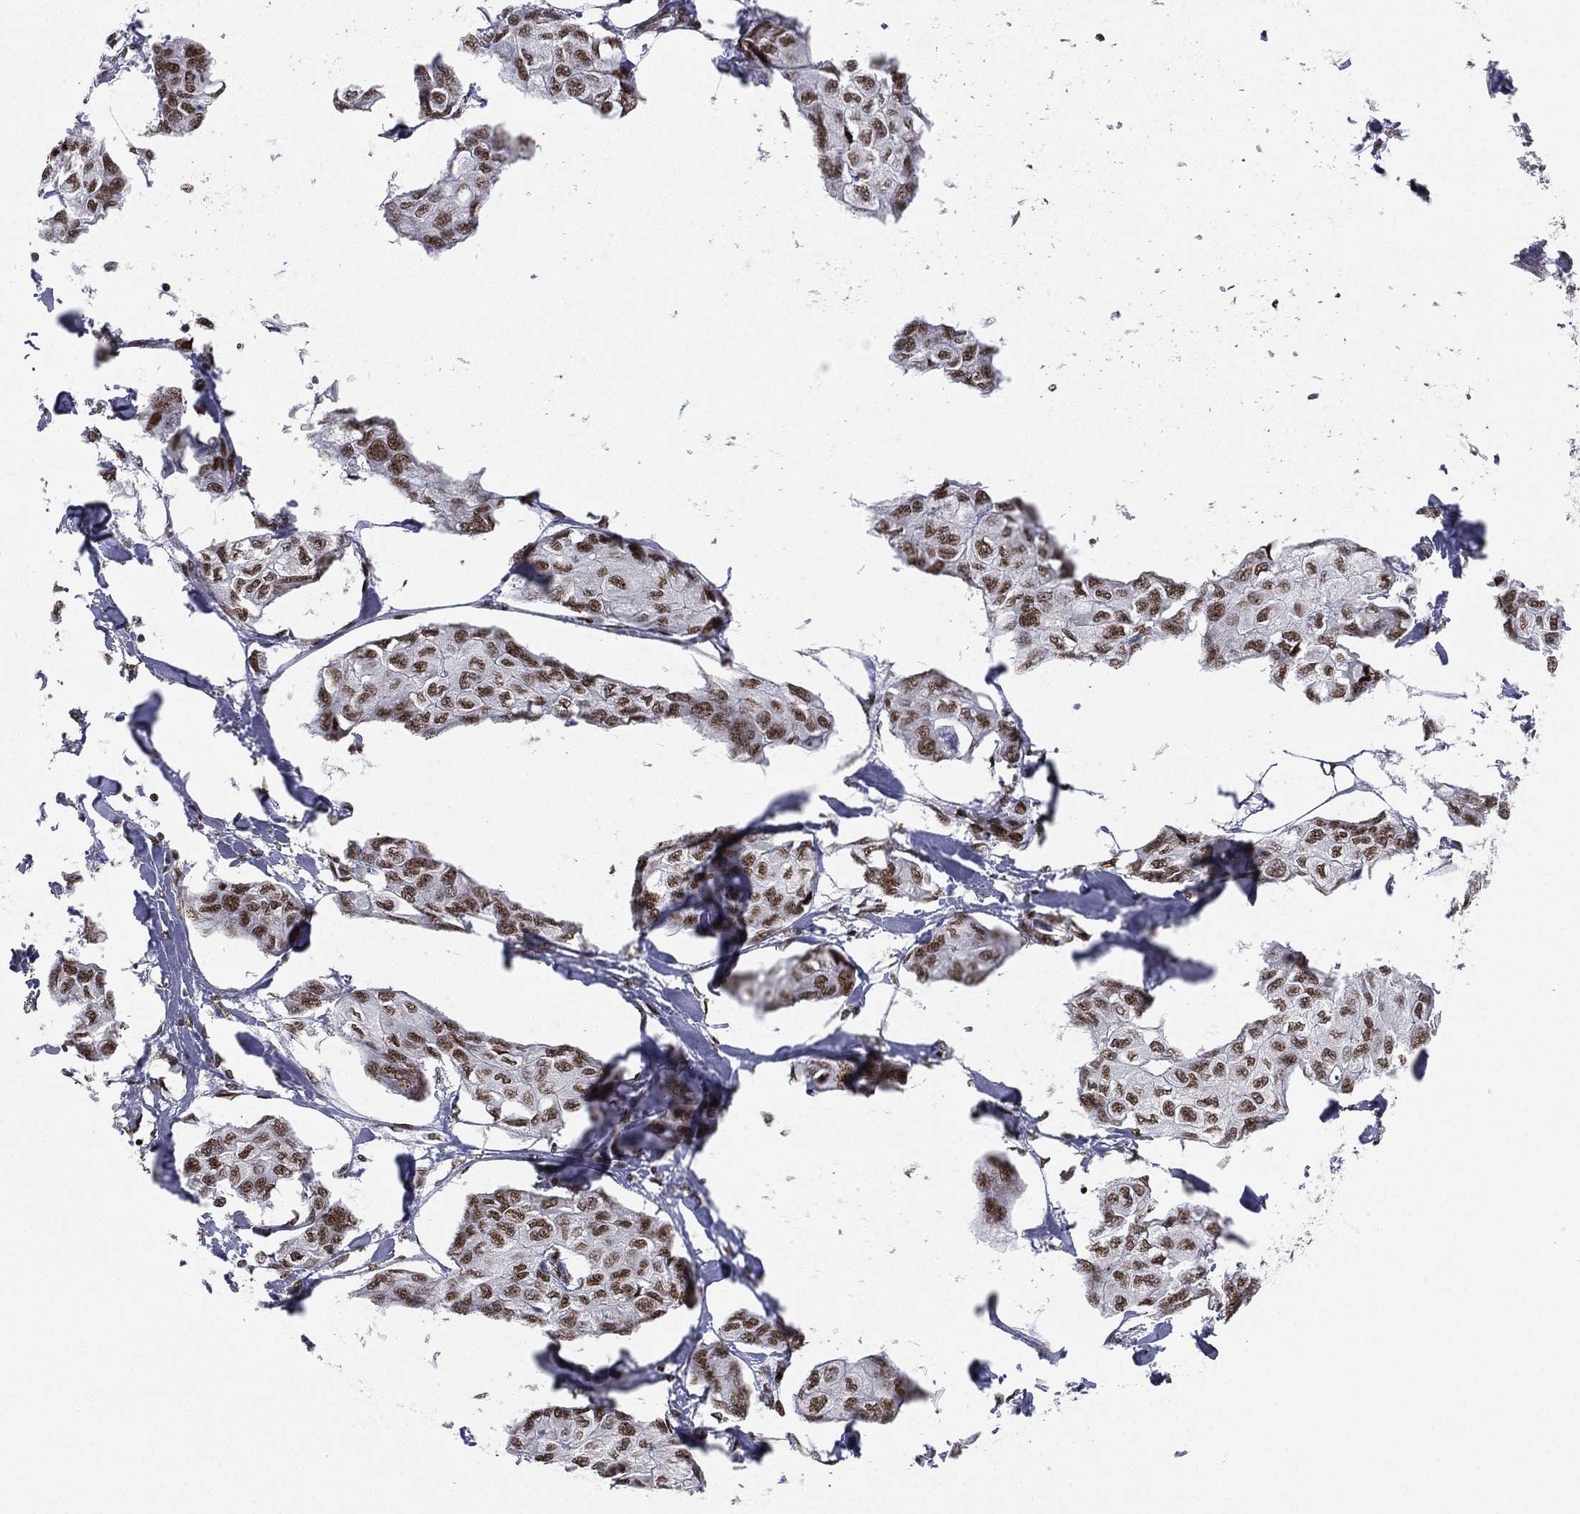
{"staining": {"intensity": "moderate", "quantity": ">75%", "location": "nuclear"}, "tissue": "breast cancer", "cell_type": "Tumor cells", "image_type": "cancer", "snomed": [{"axis": "morphology", "description": "Duct carcinoma"}, {"axis": "topography", "description": "Breast"}], "caption": "Immunohistochemistry (DAB (3,3'-diaminobenzidine)) staining of breast cancer shows moderate nuclear protein expression in approximately >75% of tumor cells.", "gene": "RTF1", "patient": {"sex": "female", "age": 80}}